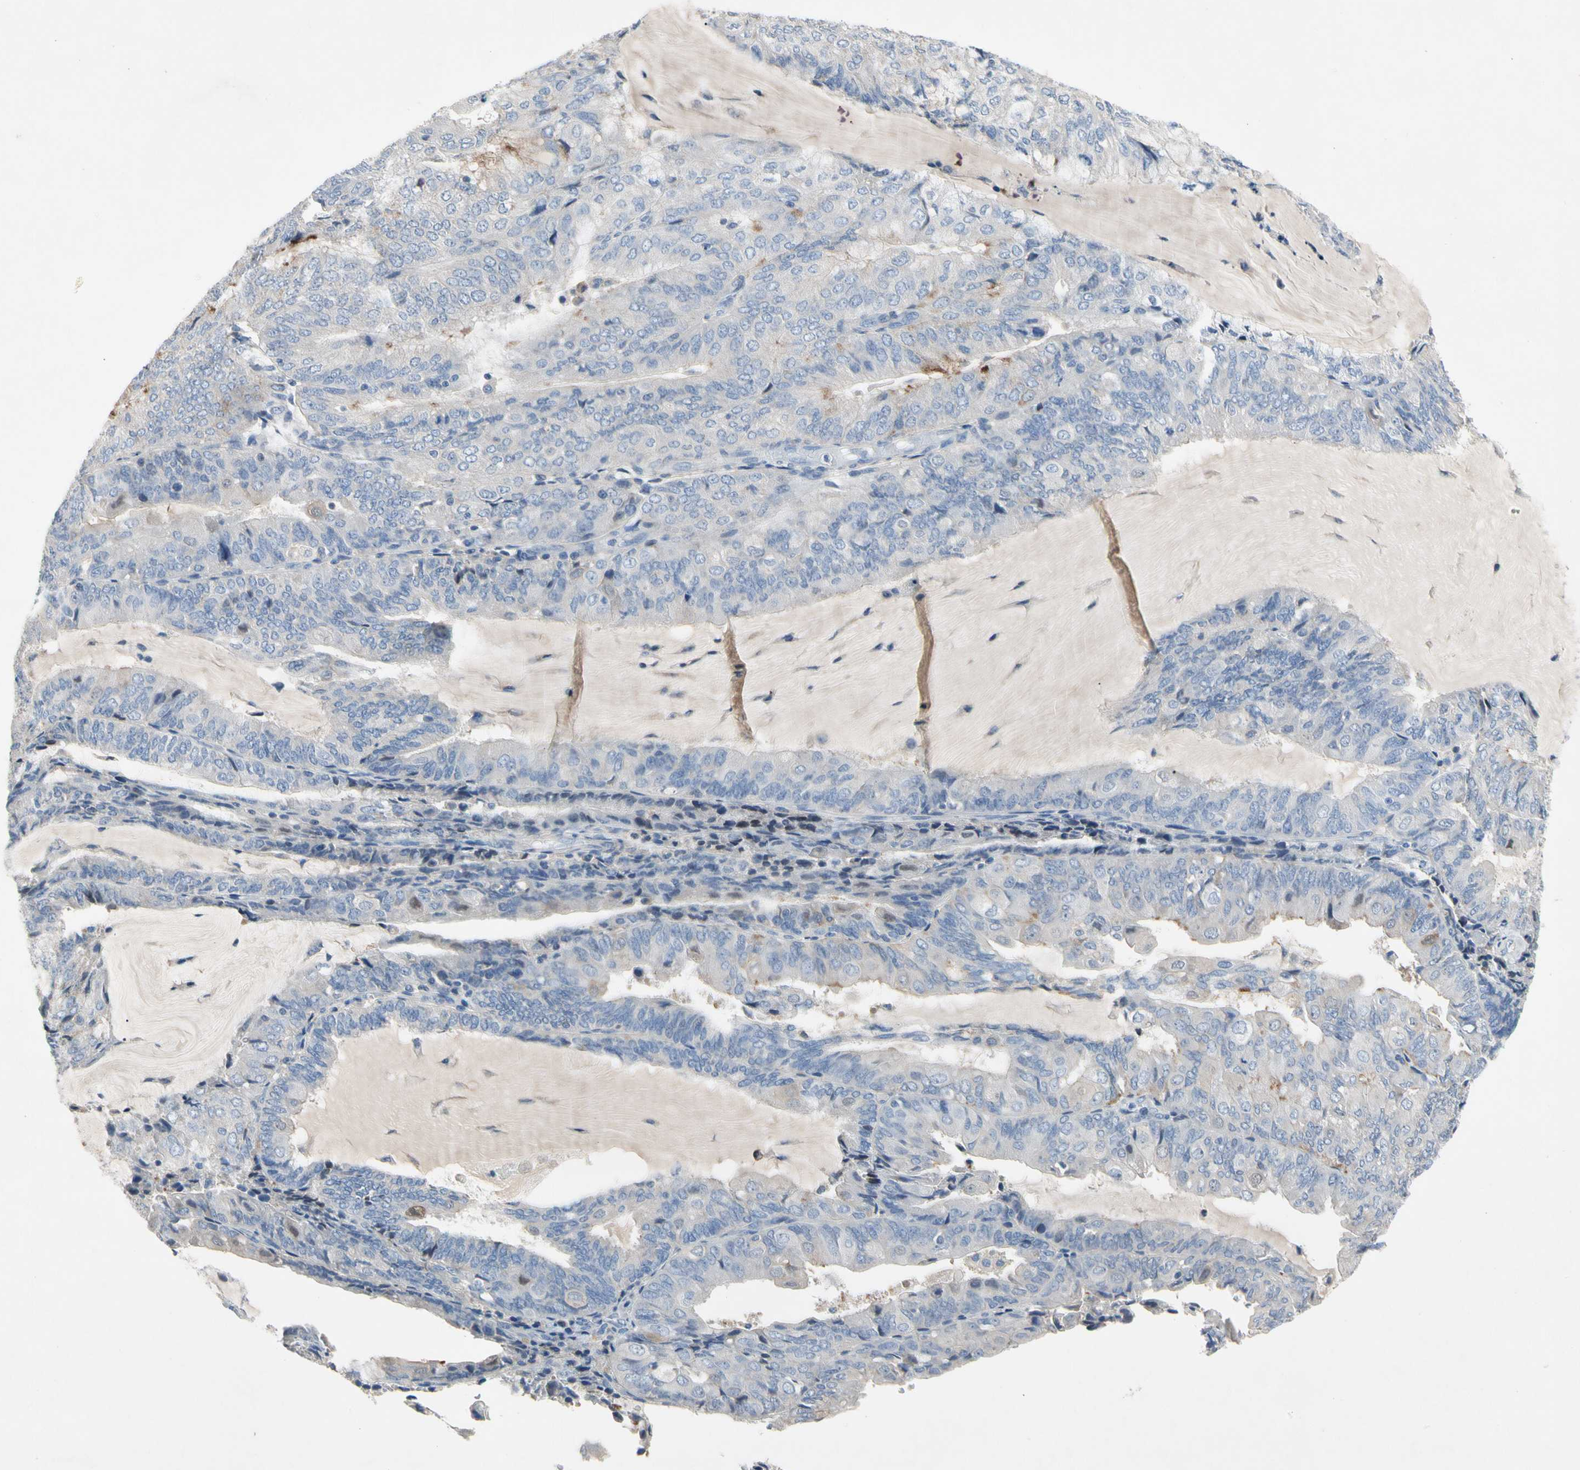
{"staining": {"intensity": "negative", "quantity": "none", "location": "none"}, "tissue": "endometrial cancer", "cell_type": "Tumor cells", "image_type": "cancer", "snomed": [{"axis": "morphology", "description": "Adenocarcinoma, NOS"}, {"axis": "topography", "description": "Endometrium"}], "caption": "The immunohistochemistry micrograph has no significant staining in tumor cells of adenocarcinoma (endometrial) tissue.", "gene": "GAS6", "patient": {"sex": "female", "age": 81}}